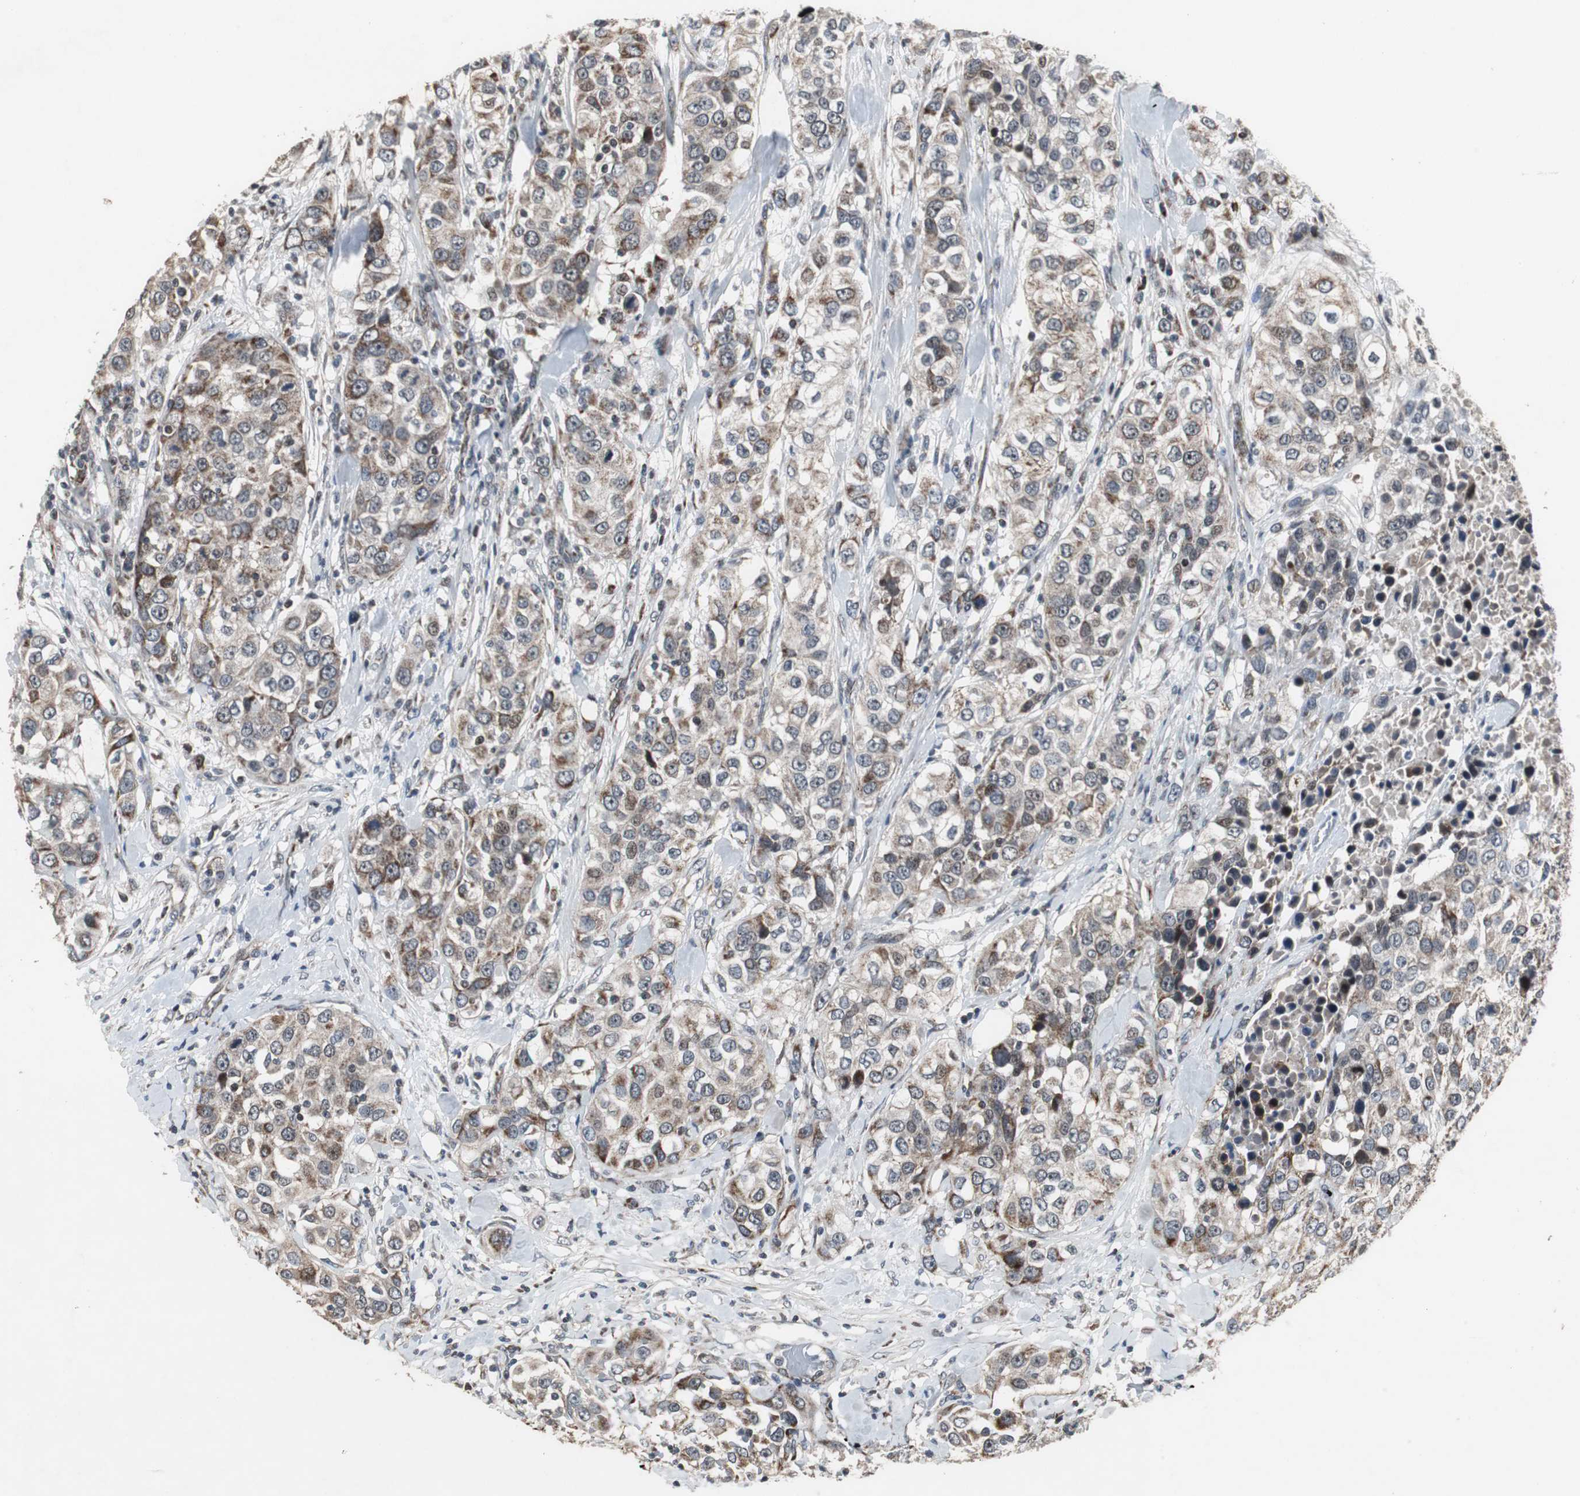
{"staining": {"intensity": "moderate", "quantity": "25%-75%", "location": "cytoplasmic/membranous"}, "tissue": "urothelial cancer", "cell_type": "Tumor cells", "image_type": "cancer", "snomed": [{"axis": "morphology", "description": "Urothelial carcinoma, High grade"}, {"axis": "topography", "description": "Urinary bladder"}], "caption": "Protein expression analysis of urothelial carcinoma (high-grade) demonstrates moderate cytoplasmic/membranous staining in about 25%-75% of tumor cells.", "gene": "MRPL40", "patient": {"sex": "female", "age": 80}}